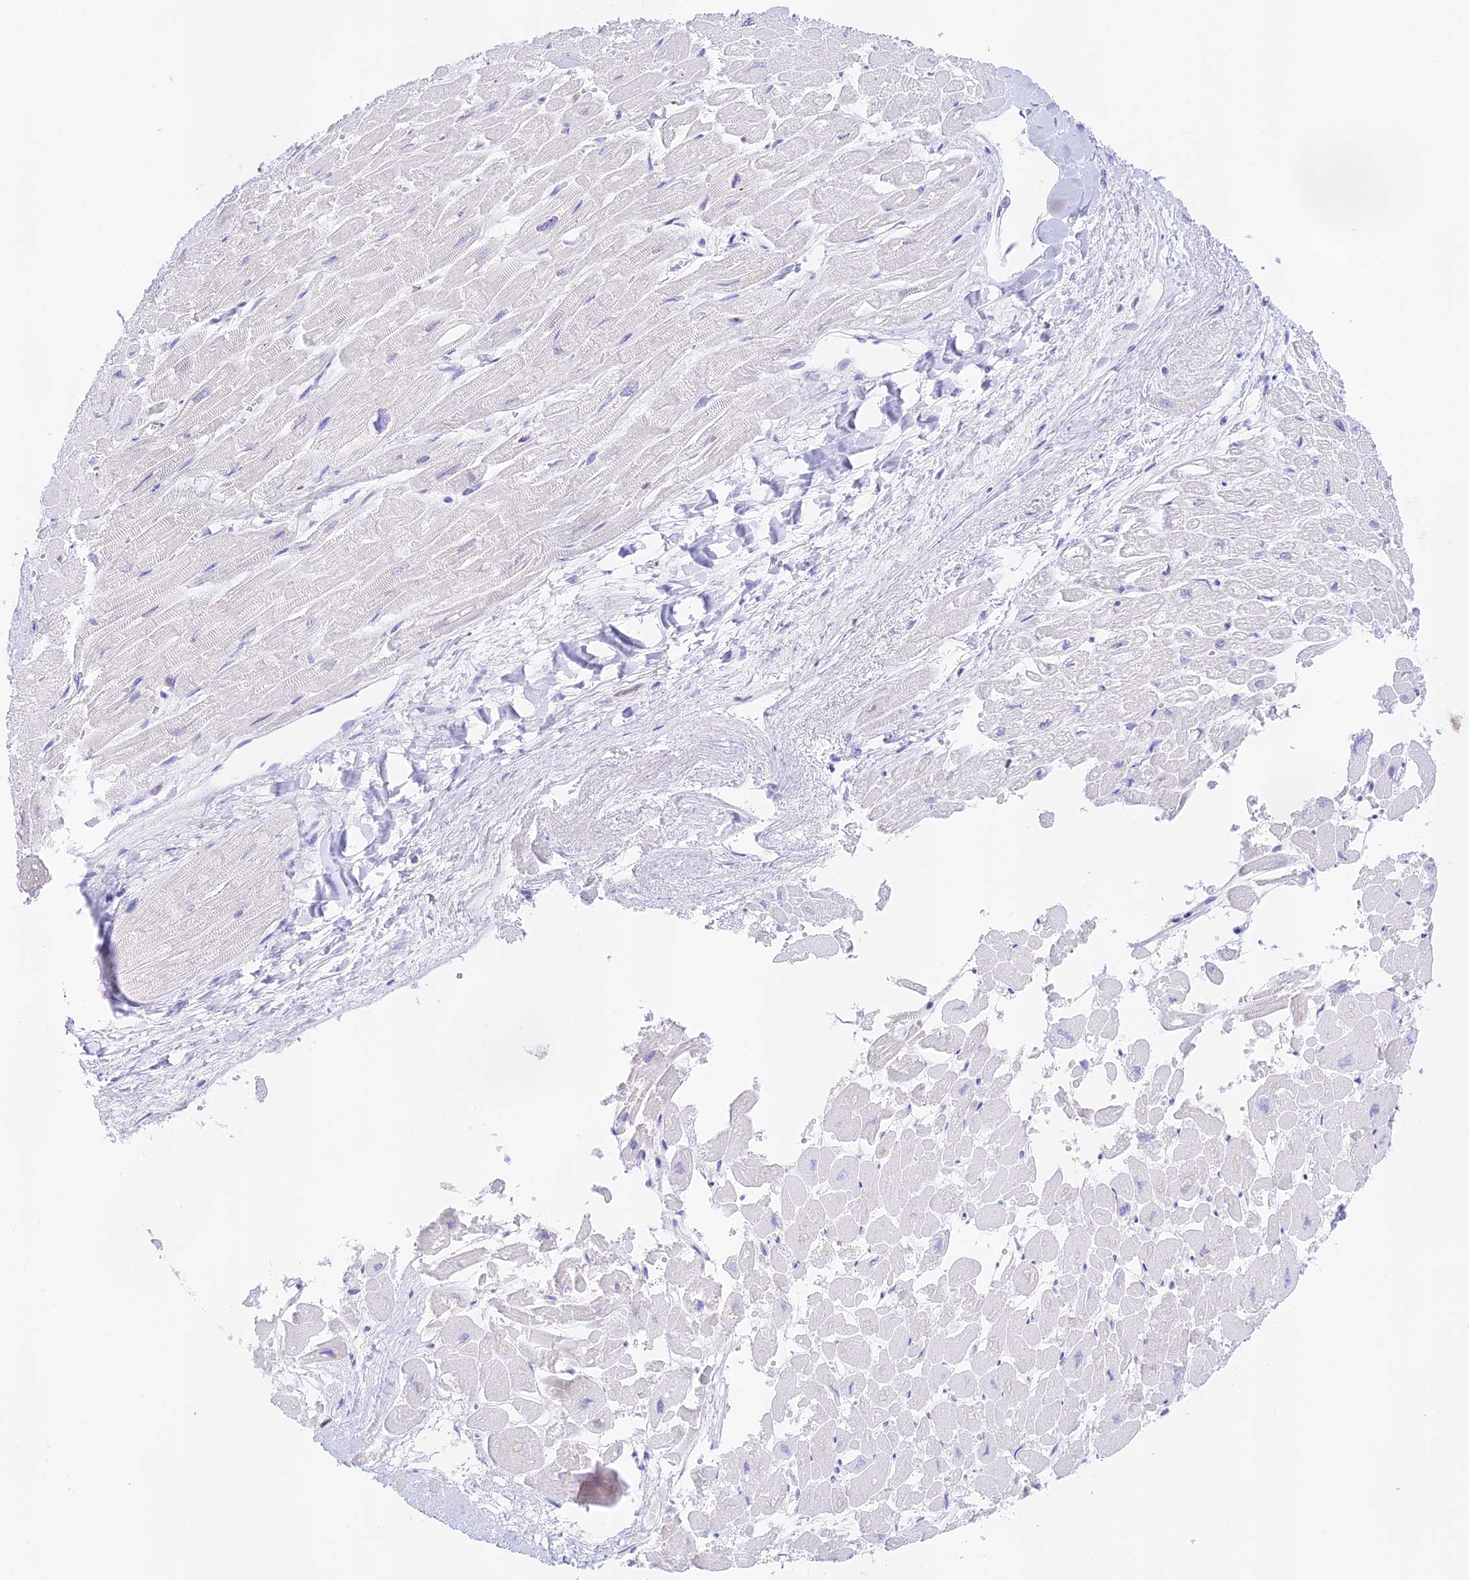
{"staining": {"intensity": "negative", "quantity": "none", "location": "none"}, "tissue": "heart muscle", "cell_type": "Cardiomyocytes", "image_type": "normal", "snomed": [{"axis": "morphology", "description": "Normal tissue, NOS"}, {"axis": "topography", "description": "Heart"}], "caption": "DAB immunohistochemical staining of unremarkable human heart muscle shows no significant expression in cardiomyocytes.", "gene": "DENND1C", "patient": {"sex": "male", "age": 54}}